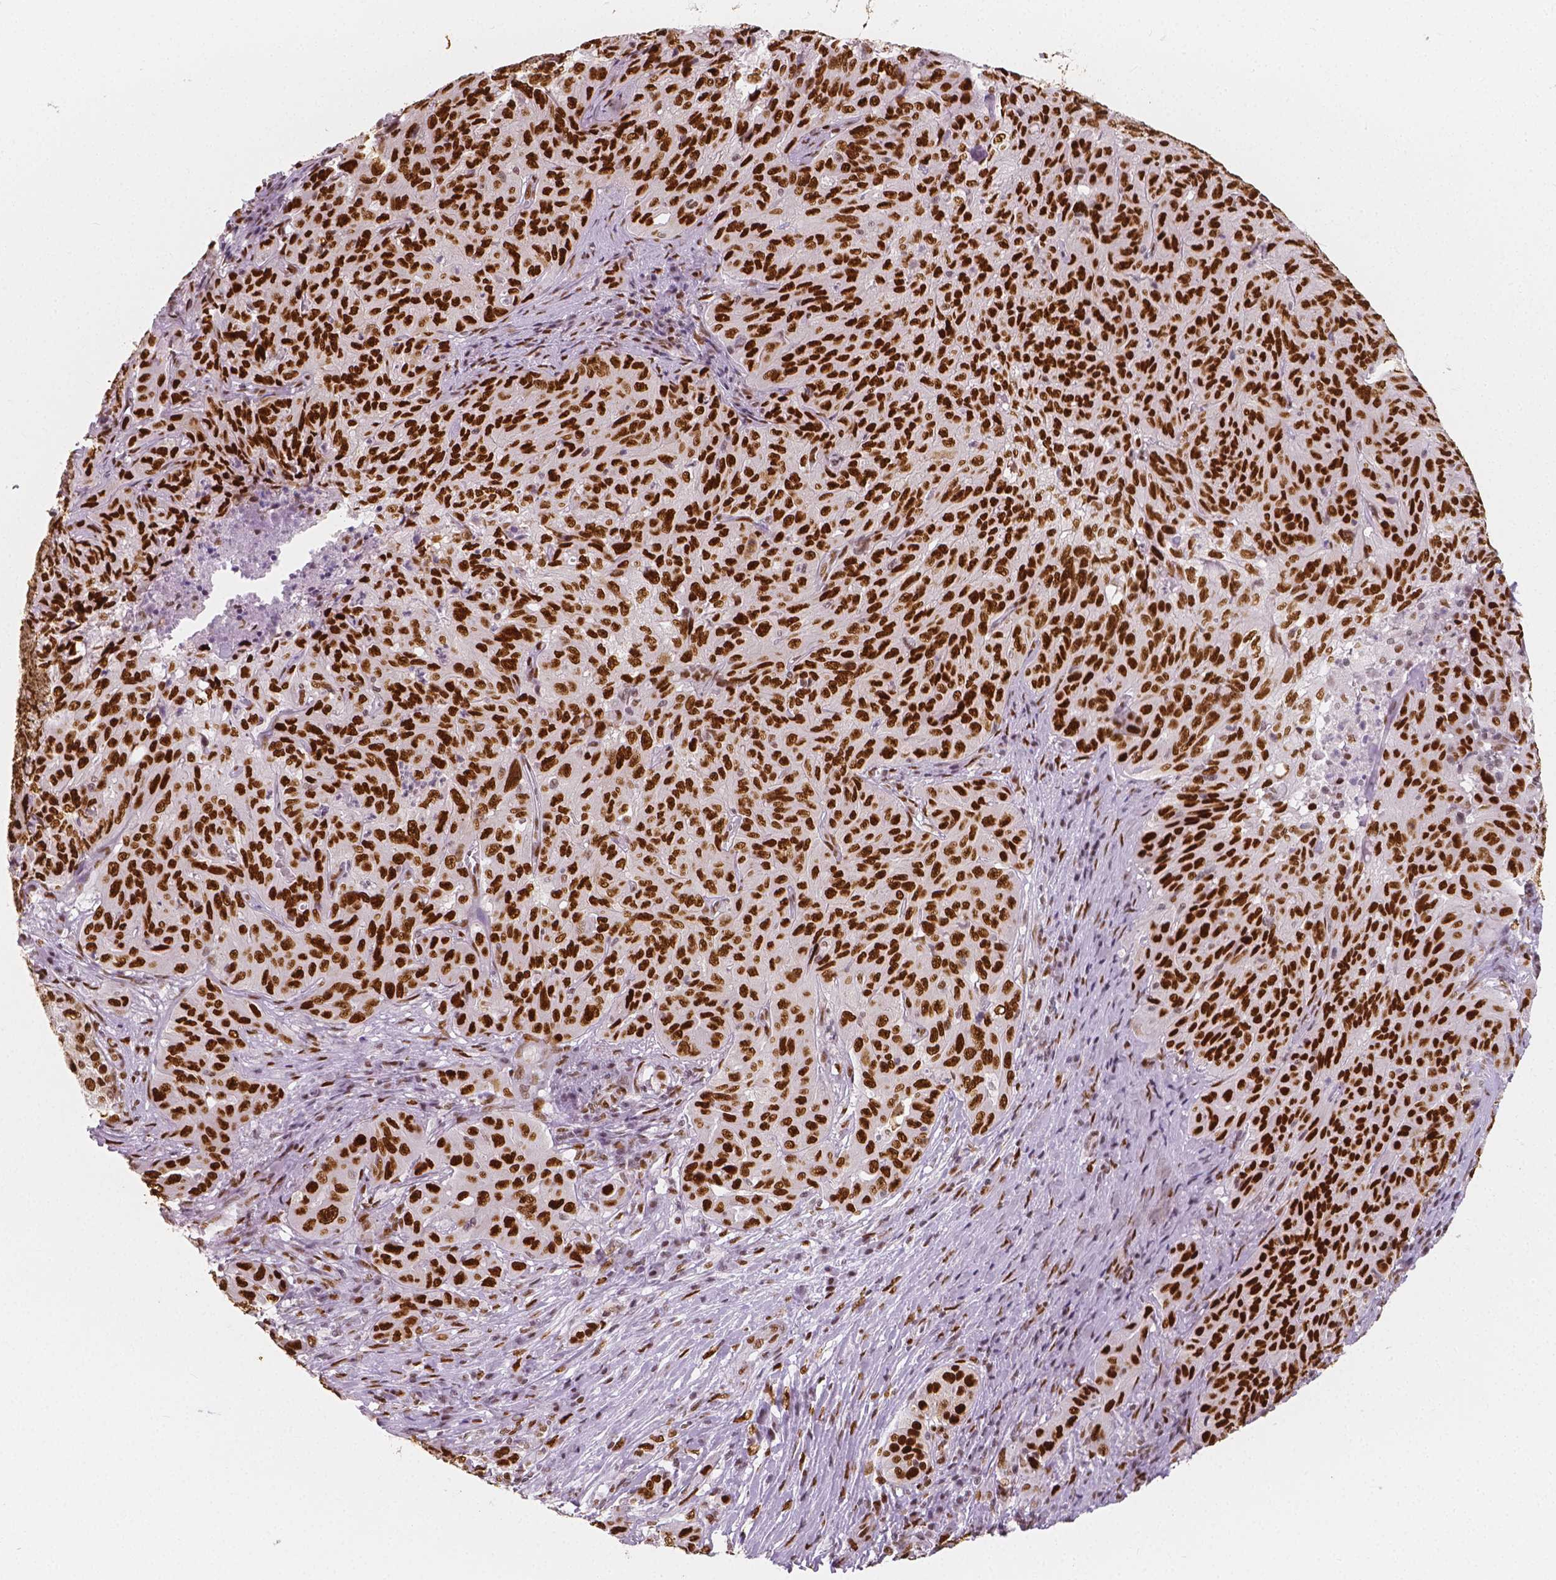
{"staining": {"intensity": "strong", "quantity": ">75%", "location": "nuclear"}, "tissue": "pancreatic cancer", "cell_type": "Tumor cells", "image_type": "cancer", "snomed": [{"axis": "morphology", "description": "Adenocarcinoma, NOS"}, {"axis": "topography", "description": "Pancreas"}], "caption": "This is a histology image of immunohistochemistry staining of pancreatic adenocarcinoma, which shows strong positivity in the nuclear of tumor cells.", "gene": "NUCKS1", "patient": {"sex": "male", "age": 63}}